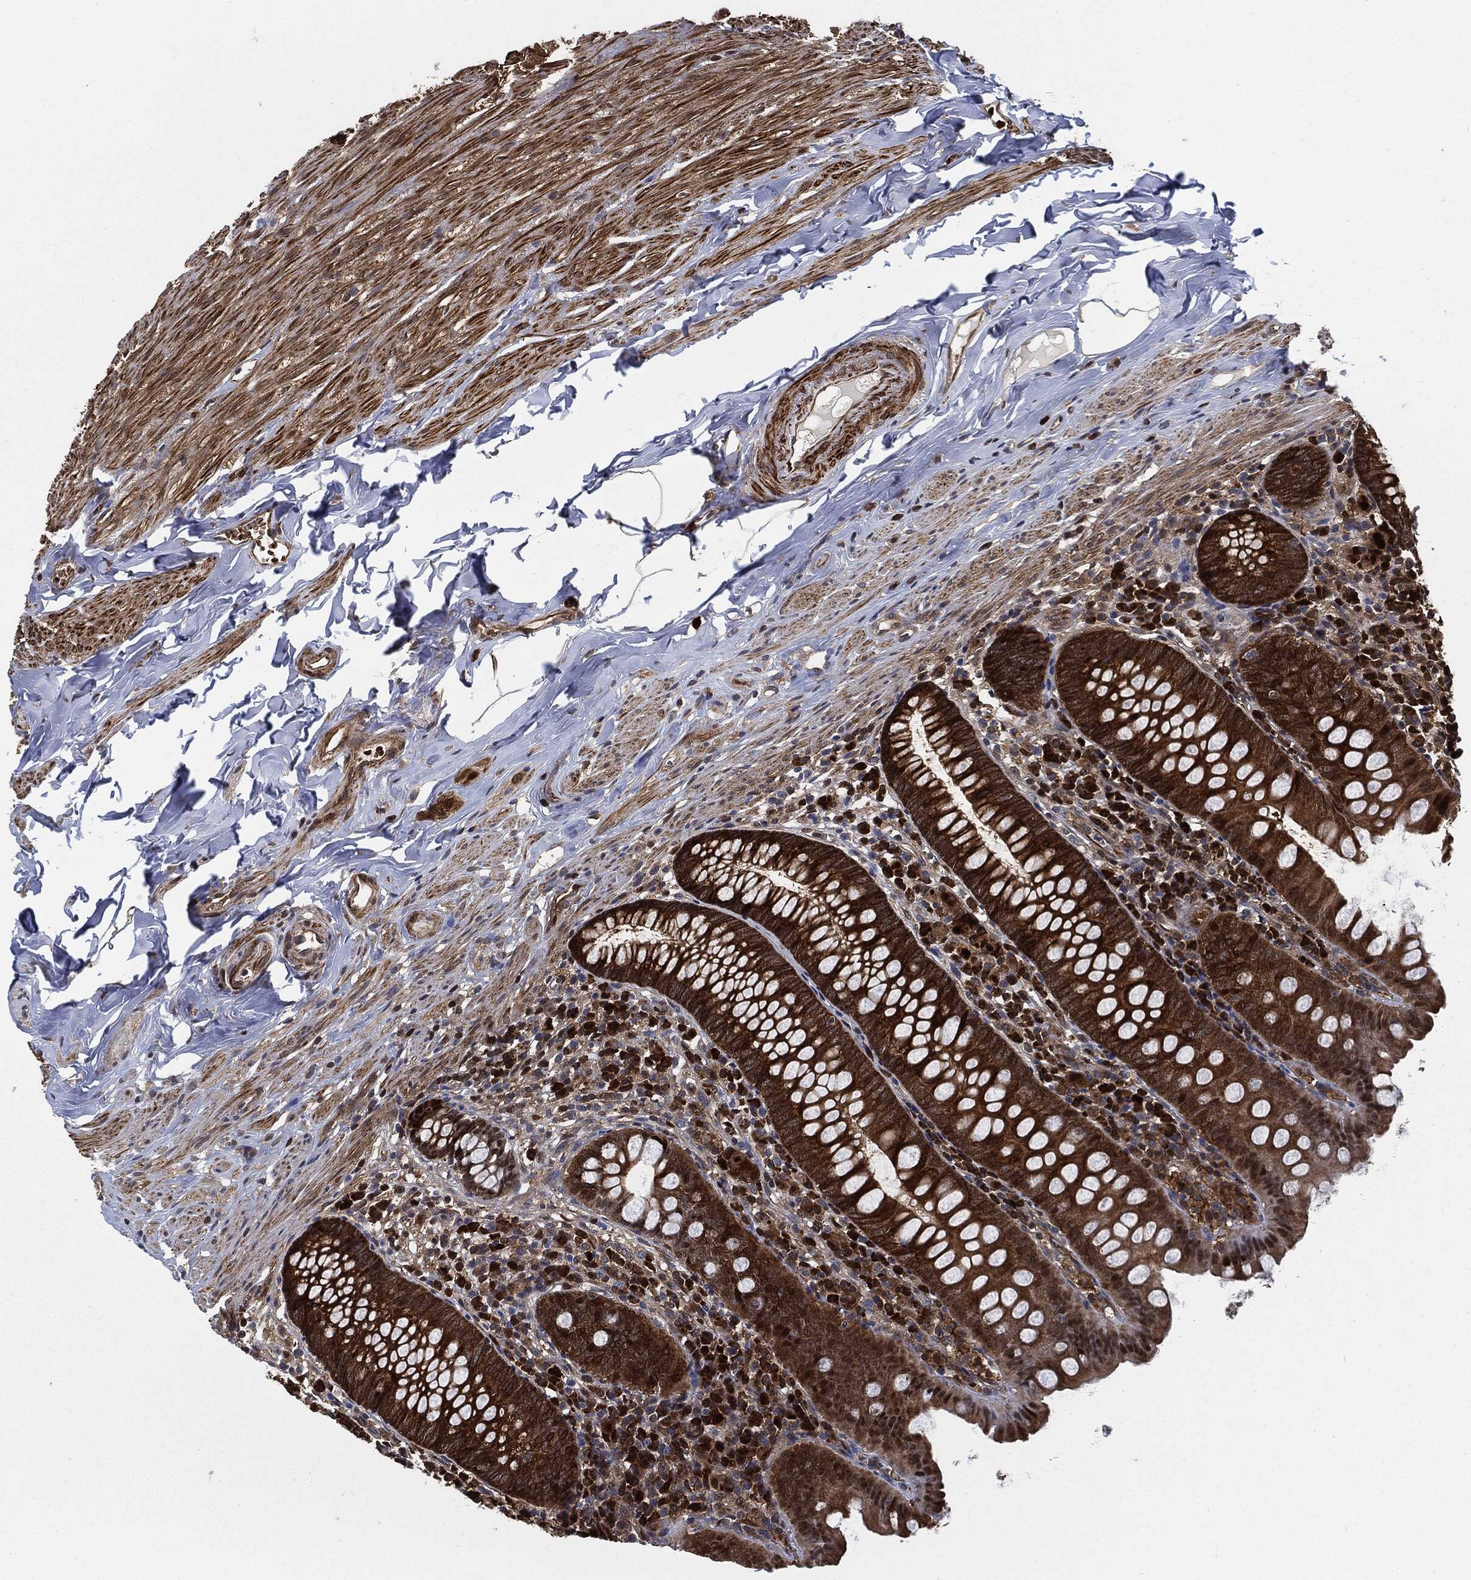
{"staining": {"intensity": "strong", "quantity": ">75%", "location": "cytoplasmic/membranous"}, "tissue": "appendix", "cell_type": "Glandular cells", "image_type": "normal", "snomed": [{"axis": "morphology", "description": "Normal tissue, NOS"}, {"axis": "topography", "description": "Appendix"}], "caption": "An image showing strong cytoplasmic/membranous staining in approximately >75% of glandular cells in benign appendix, as visualized by brown immunohistochemical staining.", "gene": "PRDX2", "patient": {"sex": "female", "age": 82}}